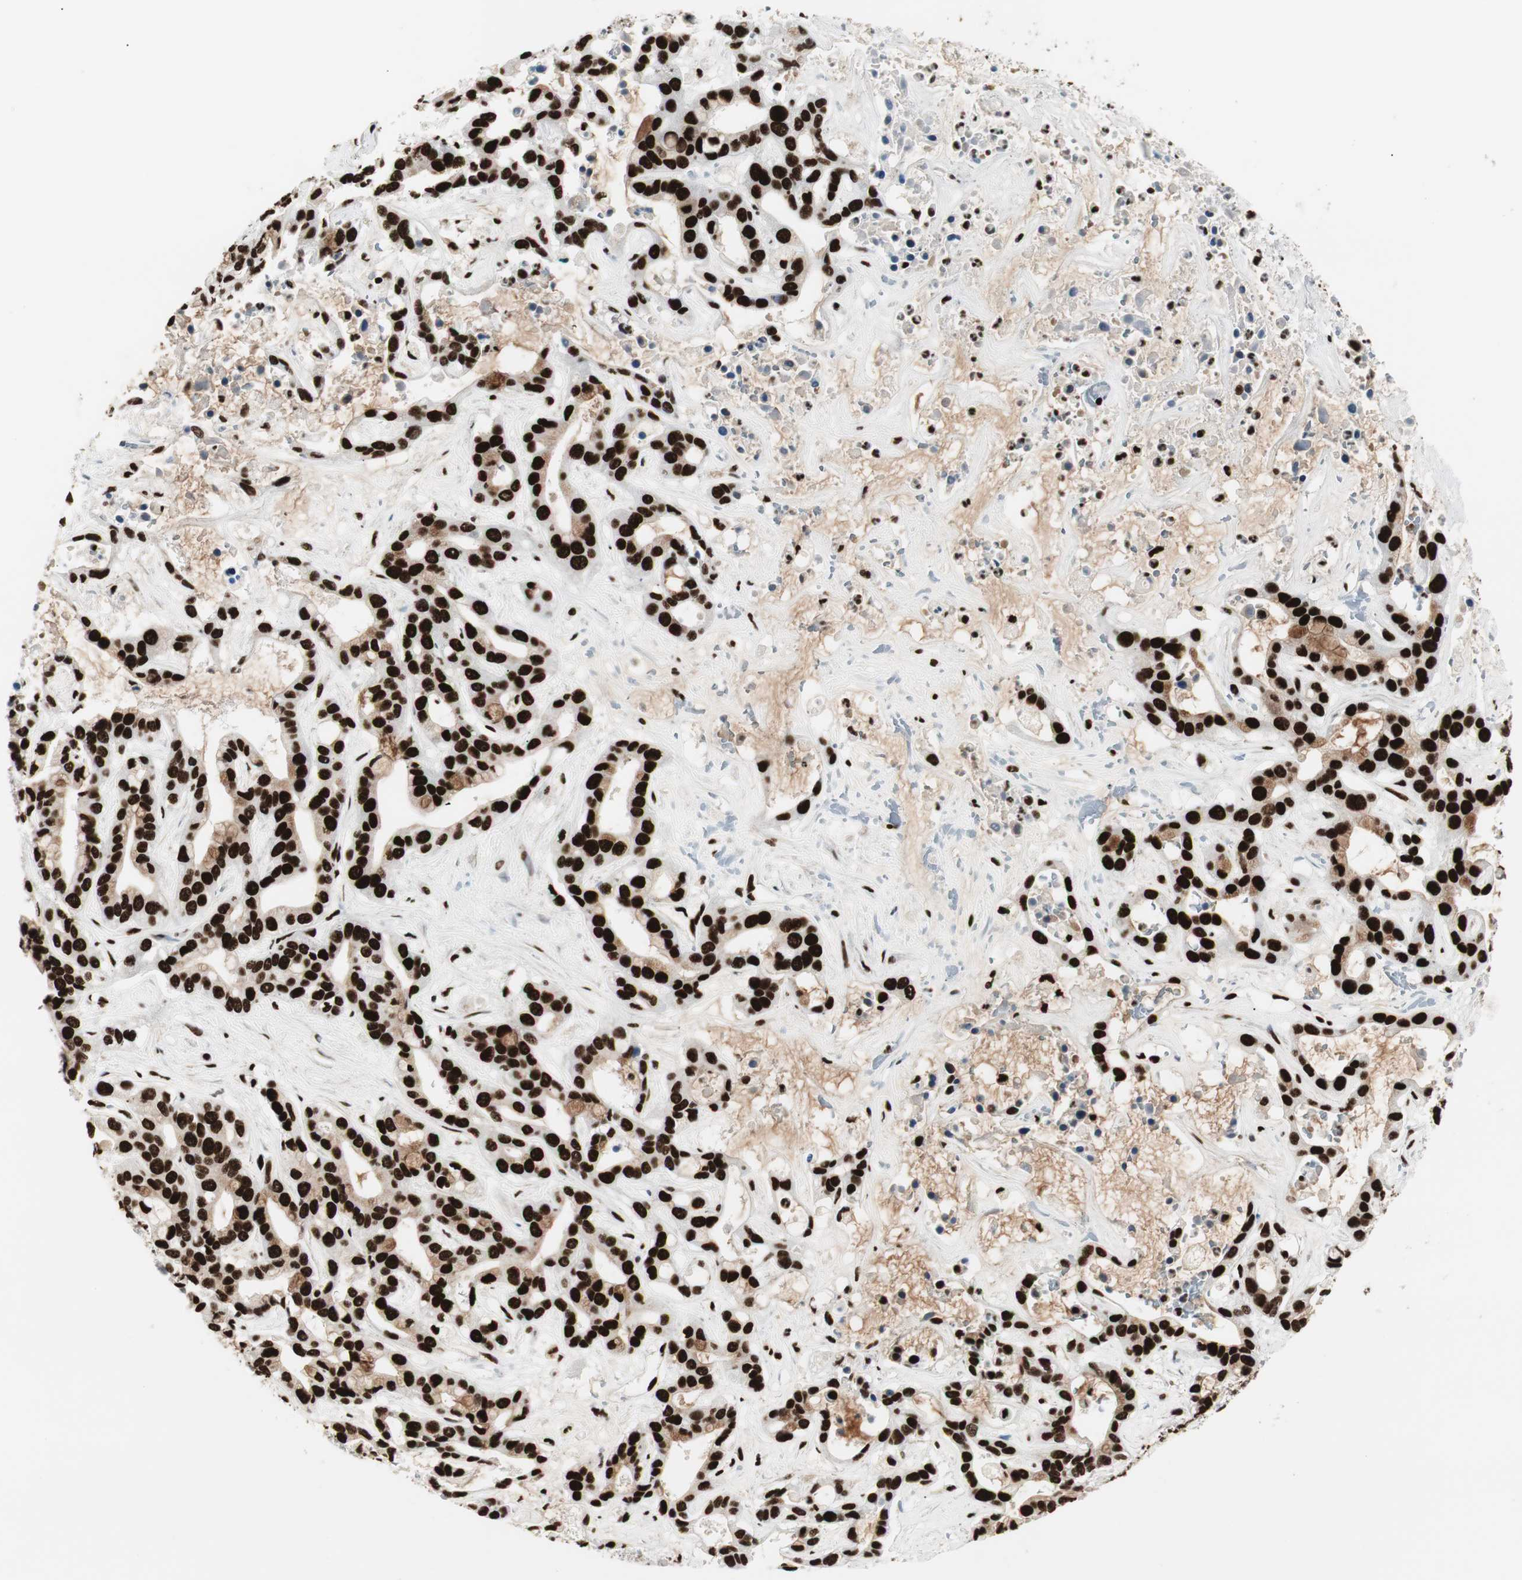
{"staining": {"intensity": "strong", "quantity": ">75%", "location": "cytoplasmic/membranous,nuclear"}, "tissue": "liver cancer", "cell_type": "Tumor cells", "image_type": "cancer", "snomed": [{"axis": "morphology", "description": "Cholangiocarcinoma"}, {"axis": "topography", "description": "Liver"}], "caption": "IHC (DAB (3,3'-diaminobenzidine)) staining of liver cholangiocarcinoma shows strong cytoplasmic/membranous and nuclear protein positivity in about >75% of tumor cells.", "gene": "MTA2", "patient": {"sex": "female", "age": 65}}